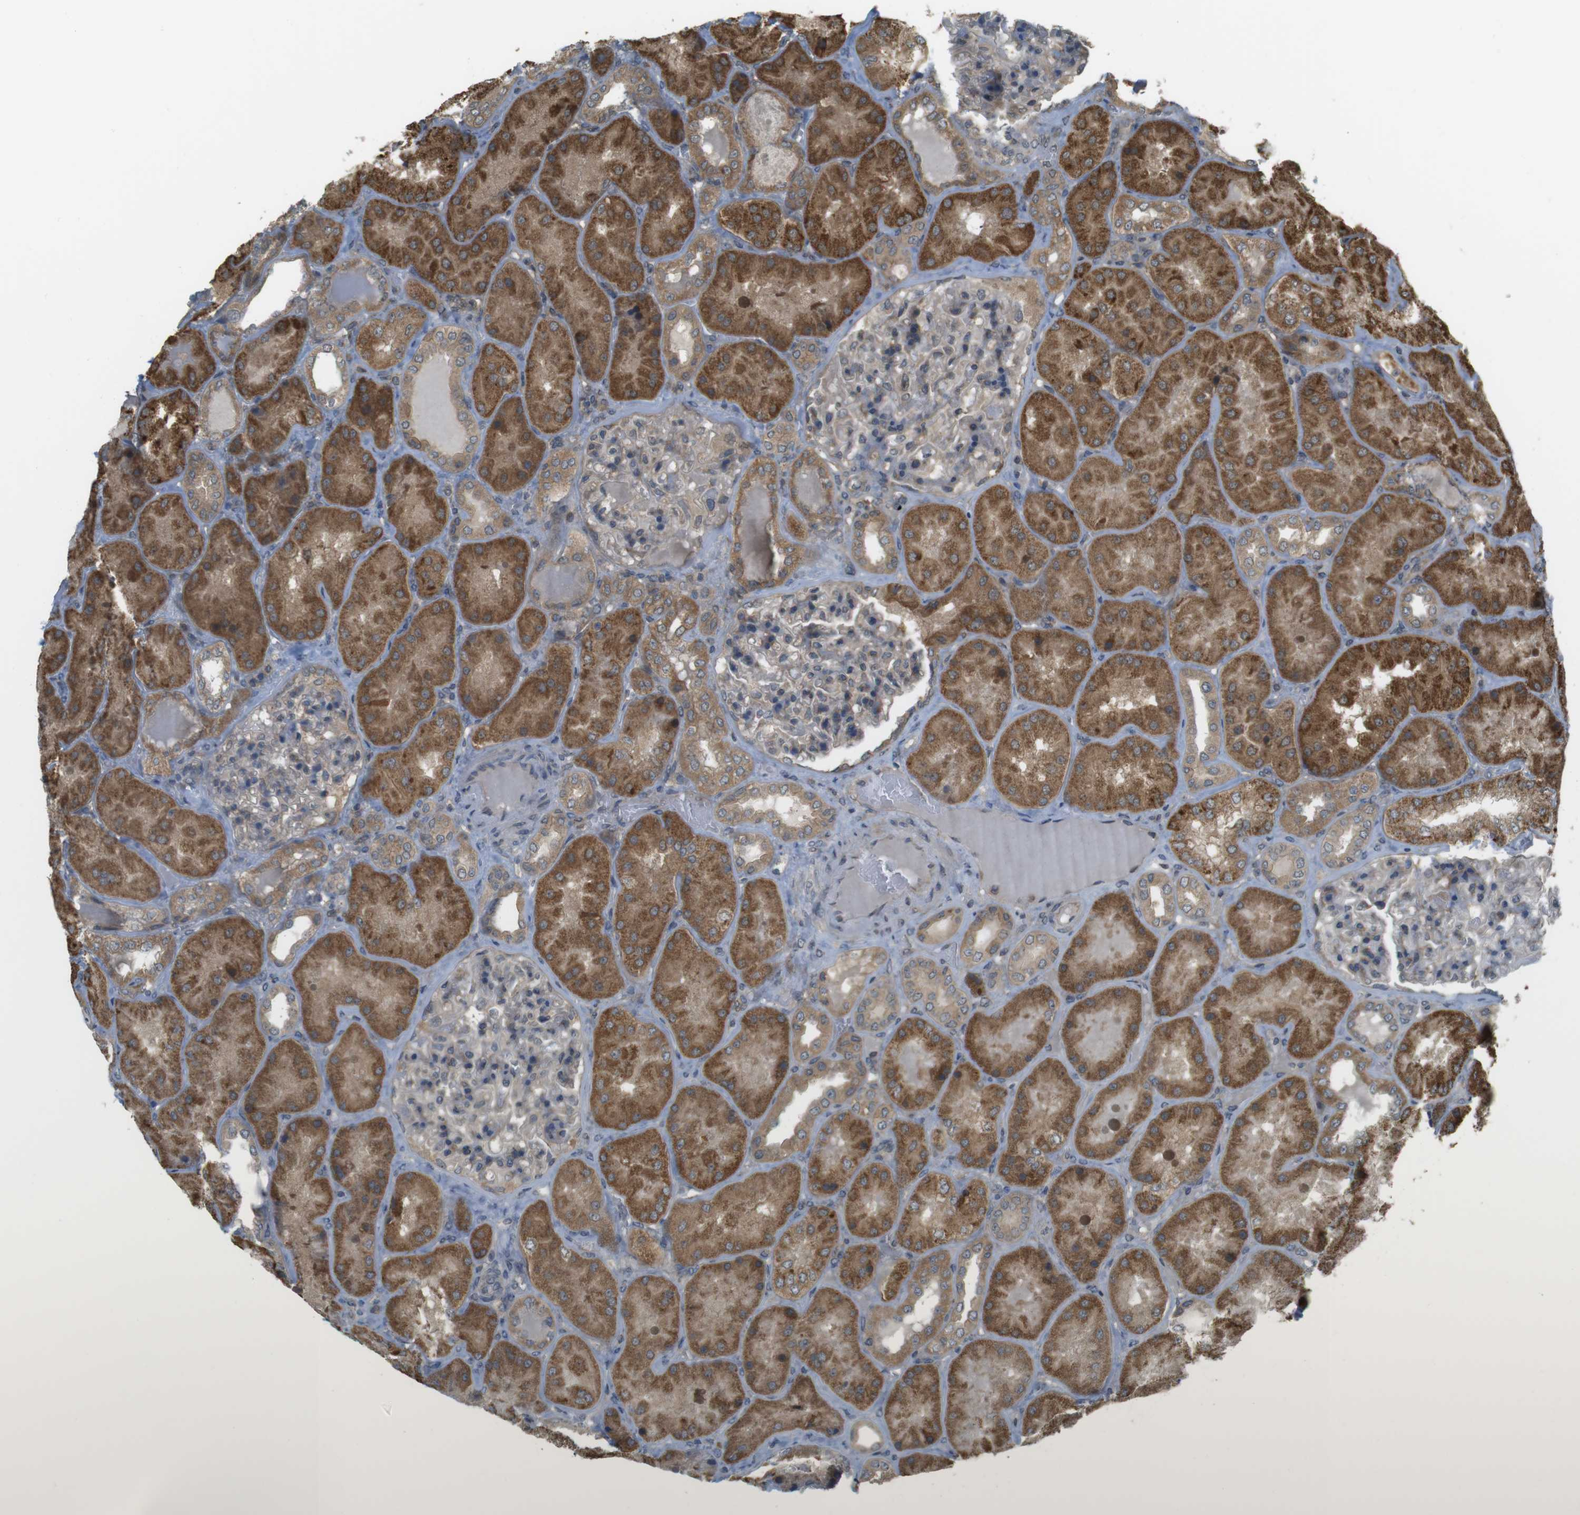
{"staining": {"intensity": "weak", "quantity": "<25%", "location": "cytoplasmic/membranous"}, "tissue": "kidney", "cell_type": "Cells in glomeruli", "image_type": "normal", "snomed": [{"axis": "morphology", "description": "Normal tissue, NOS"}, {"axis": "topography", "description": "Kidney"}], "caption": "DAB immunohistochemical staining of benign kidney demonstrates no significant staining in cells in glomeruli. The staining is performed using DAB brown chromogen with nuclei counter-stained in using hematoxylin.", "gene": "RNF130", "patient": {"sex": "female", "age": 56}}